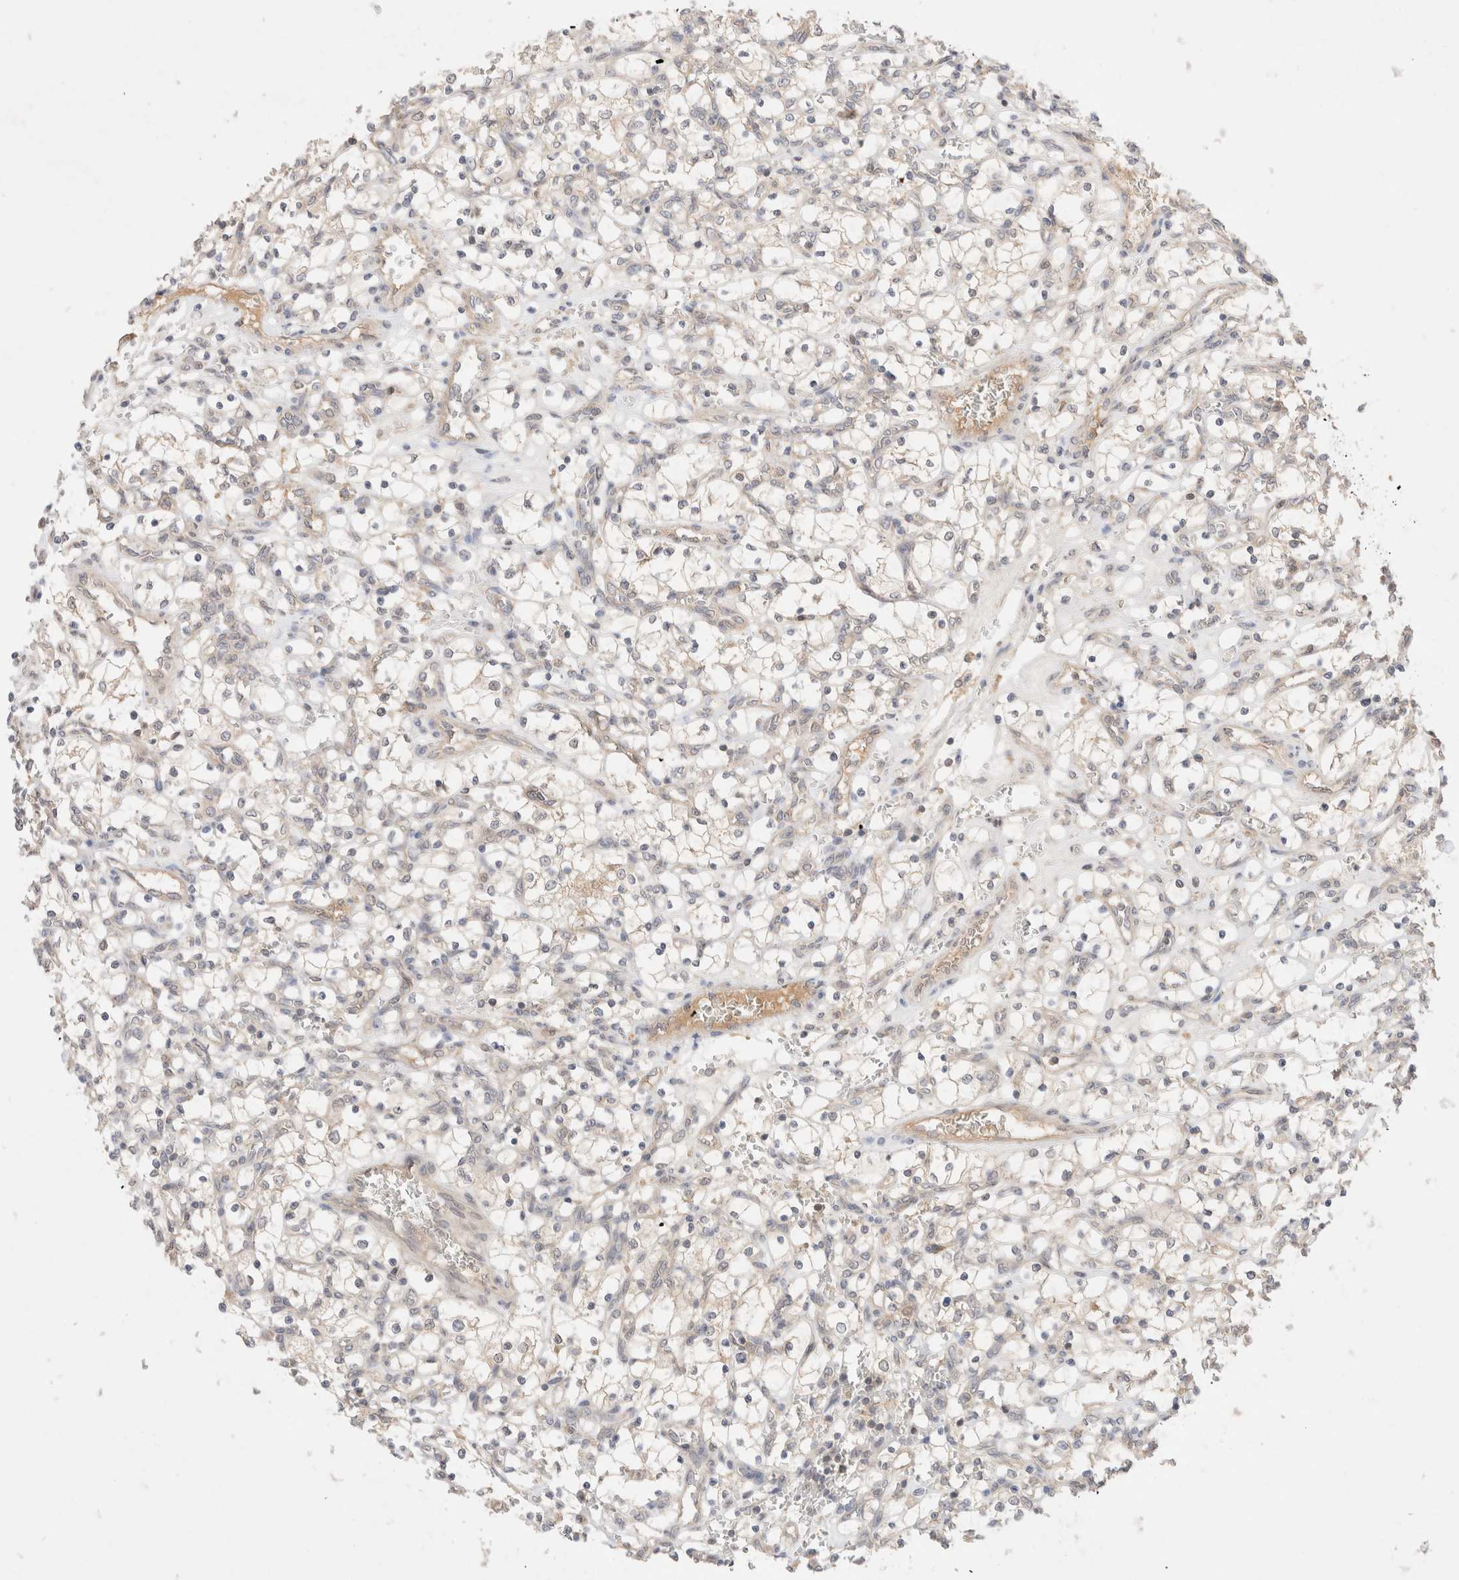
{"staining": {"intensity": "negative", "quantity": "none", "location": "none"}, "tissue": "renal cancer", "cell_type": "Tumor cells", "image_type": "cancer", "snomed": [{"axis": "morphology", "description": "Adenocarcinoma, NOS"}, {"axis": "topography", "description": "Kidney"}], "caption": "Immunohistochemical staining of human renal cancer (adenocarcinoma) exhibits no significant staining in tumor cells.", "gene": "CARNMT1", "patient": {"sex": "female", "age": 69}}